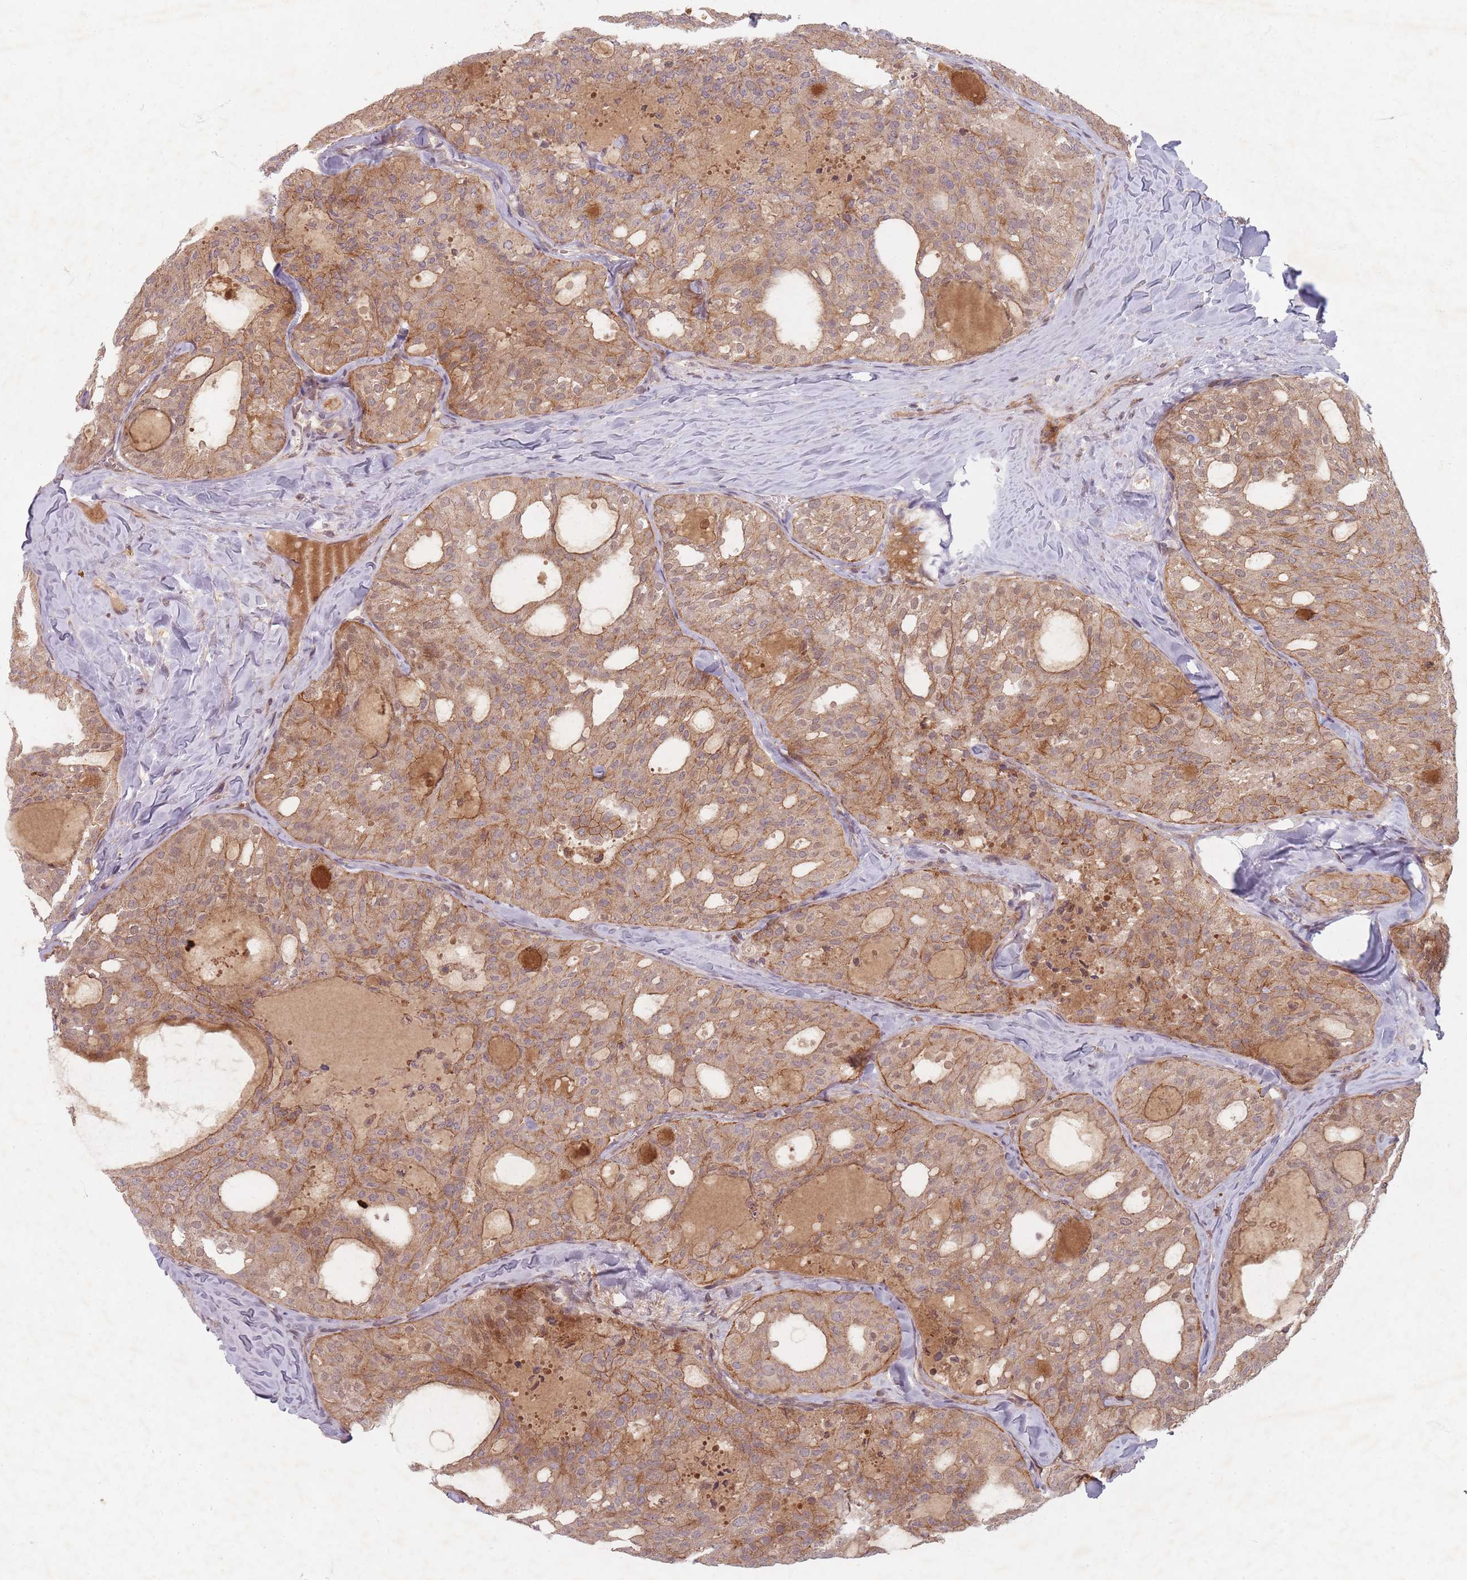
{"staining": {"intensity": "moderate", "quantity": ">75%", "location": "cytoplasmic/membranous"}, "tissue": "thyroid cancer", "cell_type": "Tumor cells", "image_type": "cancer", "snomed": [{"axis": "morphology", "description": "Follicular adenoma carcinoma, NOS"}, {"axis": "topography", "description": "Thyroid gland"}], "caption": "Immunohistochemistry (IHC) staining of follicular adenoma carcinoma (thyroid), which shows medium levels of moderate cytoplasmic/membranous expression in approximately >75% of tumor cells indicating moderate cytoplasmic/membranous protein staining. The staining was performed using DAB (3,3'-diaminobenzidine) (brown) for protein detection and nuclei were counterstained in hematoxylin (blue).", "gene": "RADX", "patient": {"sex": "male", "age": 75}}